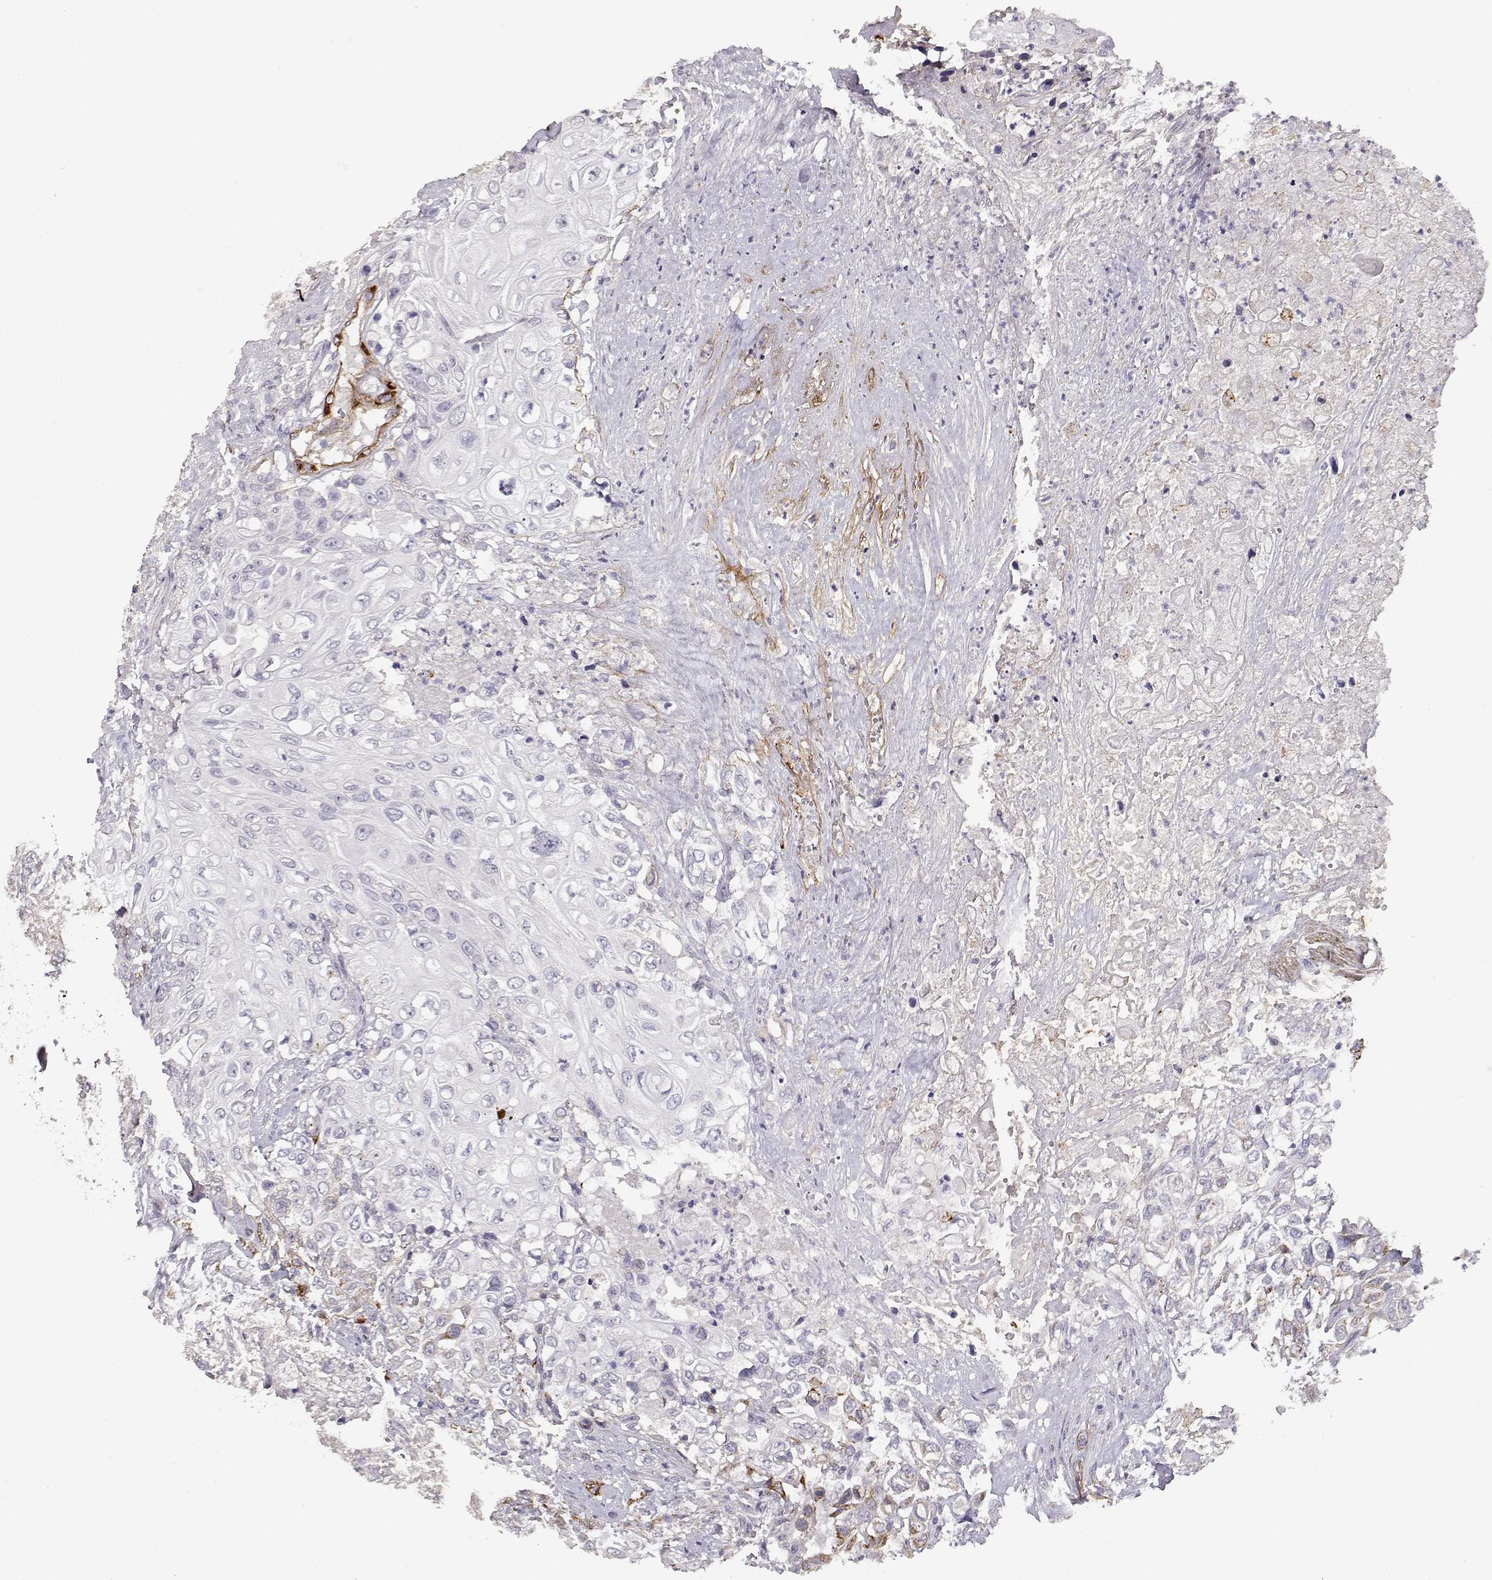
{"staining": {"intensity": "negative", "quantity": "none", "location": "none"}, "tissue": "urothelial cancer", "cell_type": "Tumor cells", "image_type": "cancer", "snomed": [{"axis": "morphology", "description": "Urothelial carcinoma, High grade"}, {"axis": "topography", "description": "Urinary bladder"}], "caption": "An immunohistochemistry micrograph of urothelial cancer is shown. There is no staining in tumor cells of urothelial cancer.", "gene": "LAMC1", "patient": {"sex": "female", "age": 56}}